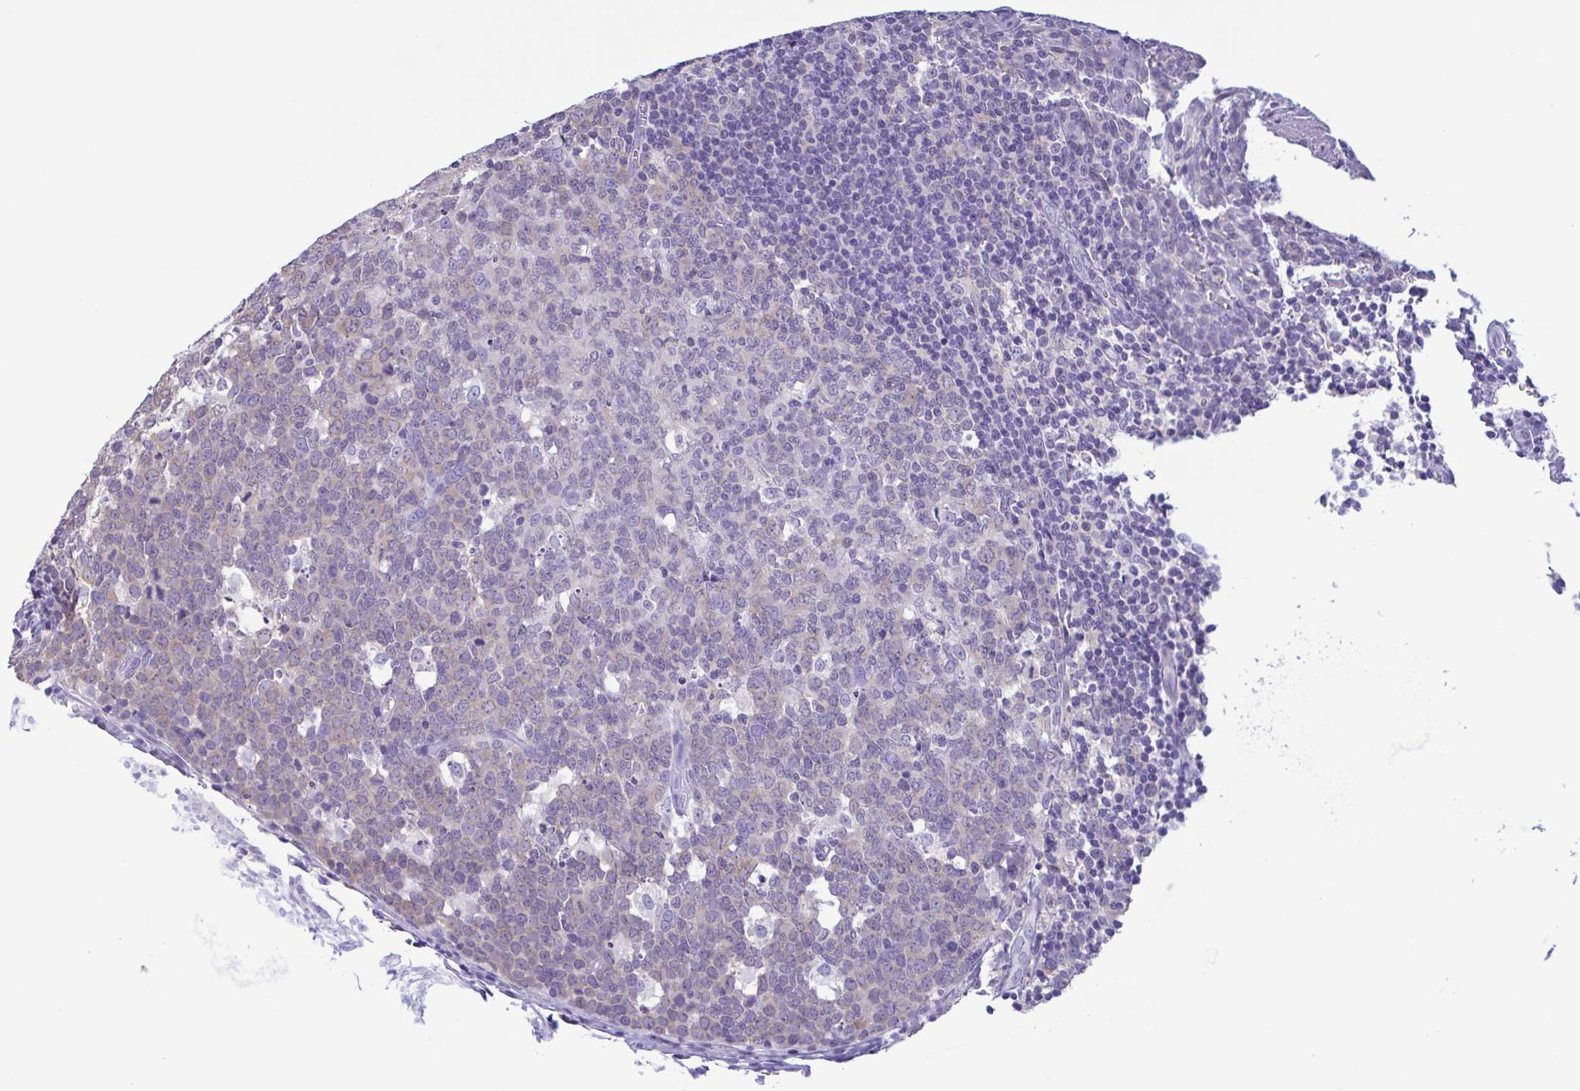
{"staining": {"intensity": "negative", "quantity": "none", "location": "none"}, "tissue": "tonsil", "cell_type": "Germinal center cells", "image_type": "normal", "snomed": [{"axis": "morphology", "description": "Normal tissue, NOS"}, {"axis": "topography", "description": "Tonsil"}], "caption": "High magnification brightfield microscopy of benign tonsil stained with DAB (3,3'-diaminobenzidine) (brown) and counterstained with hematoxylin (blue): germinal center cells show no significant expression. Nuclei are stained in blue.", "gene": "LDHC", "patient": {"sex": "male", "age": 27}}